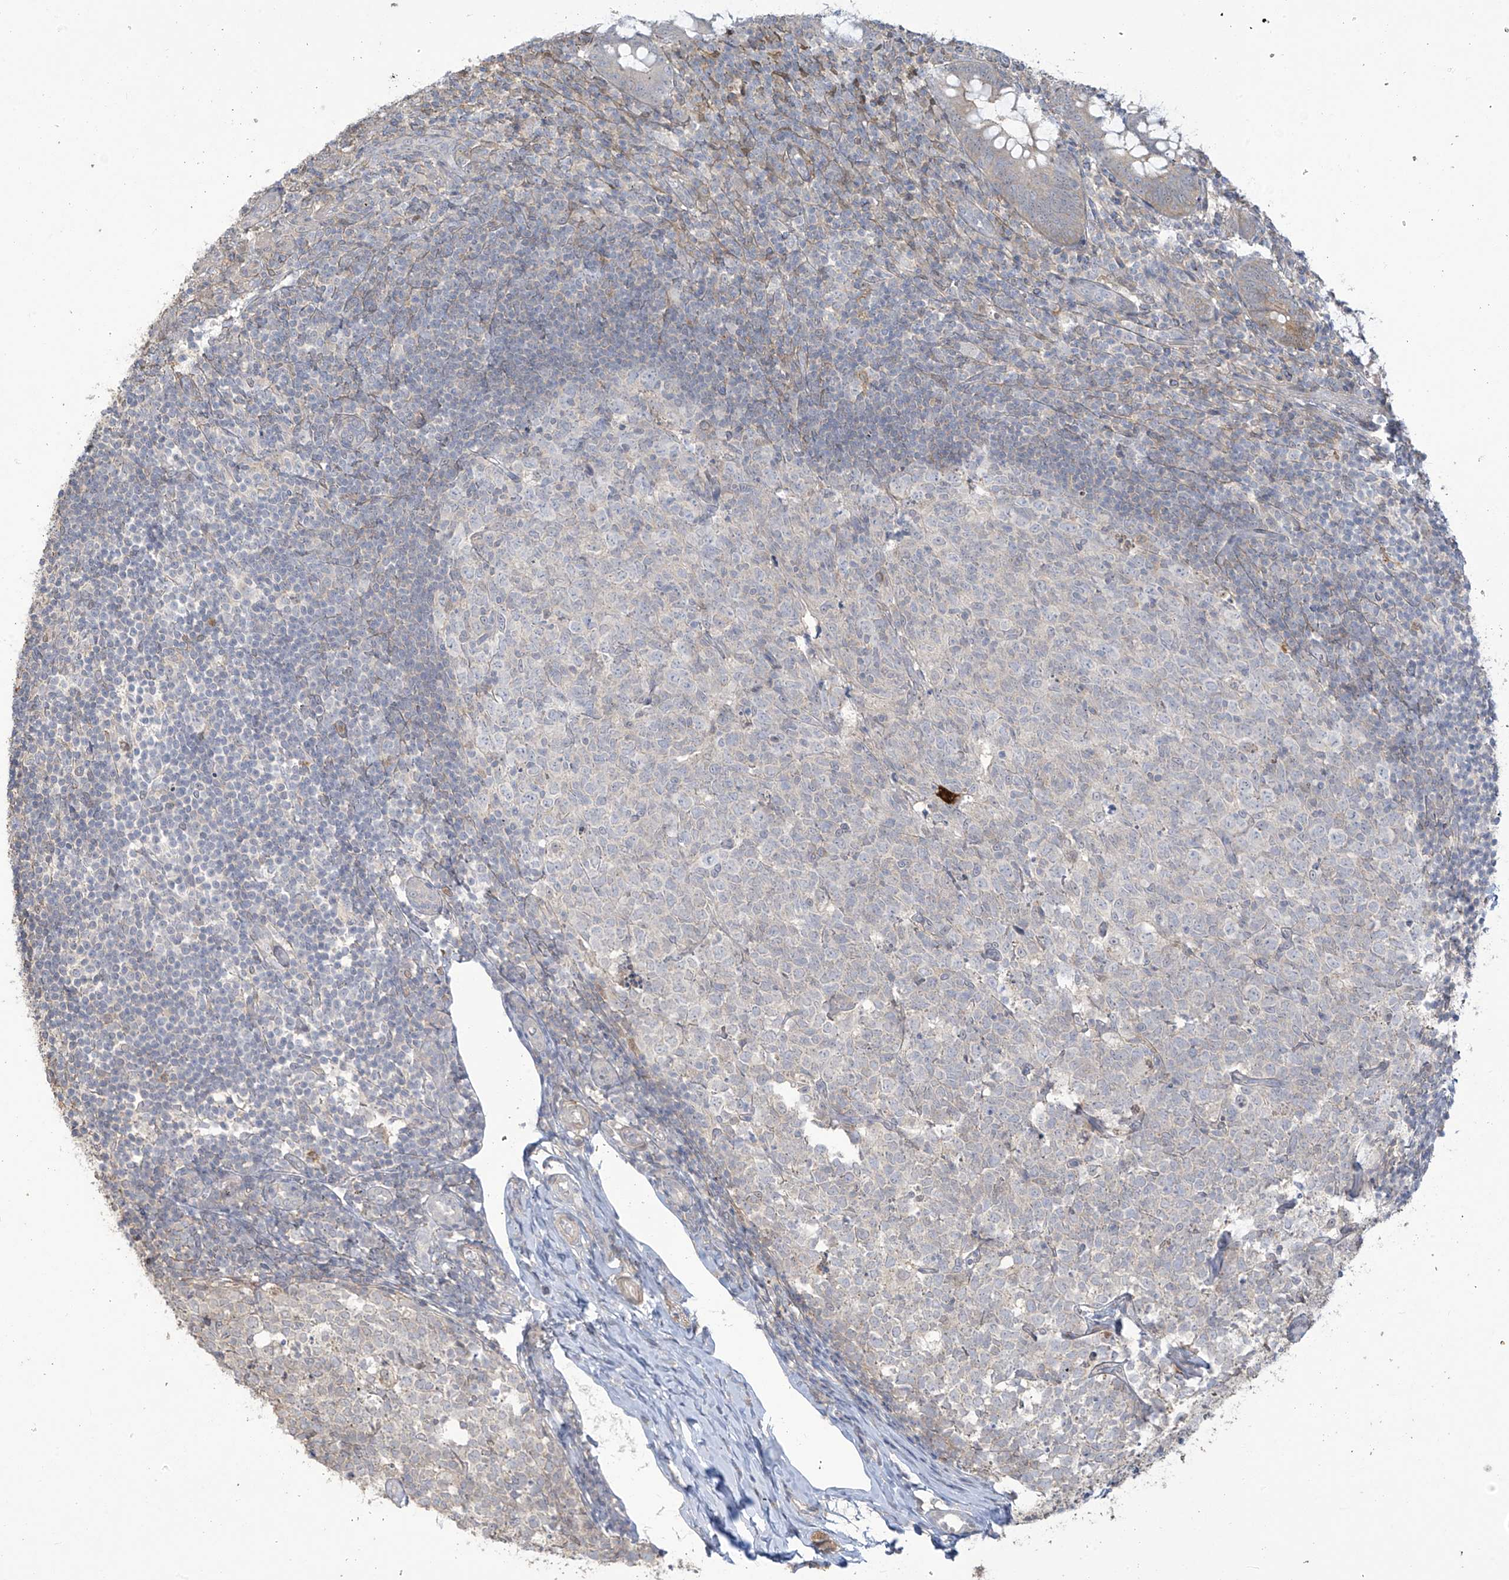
{"staining": {"intensity": "weak", "quantity": "<25%", "location": "cytoplasmic/membranous"}, "tissue": "appendix", "cell_type": "Glandular cells", "image_type": "normal", "snomed": [{"axis": "morphology", "description": "Normal tissue, NOS"}, {"axis": "topography", "description": "Appendix"}], "caption": "DAB immunohistochemical staining of unremarkable human appendix demonstrates no significant staining in glandular cells. (Brightfield microscopy of DAB immunohistochemistry (IHC) at high magnification).", "gene": "TAGAP", "patient": {"sex": "male", "age": 14}}